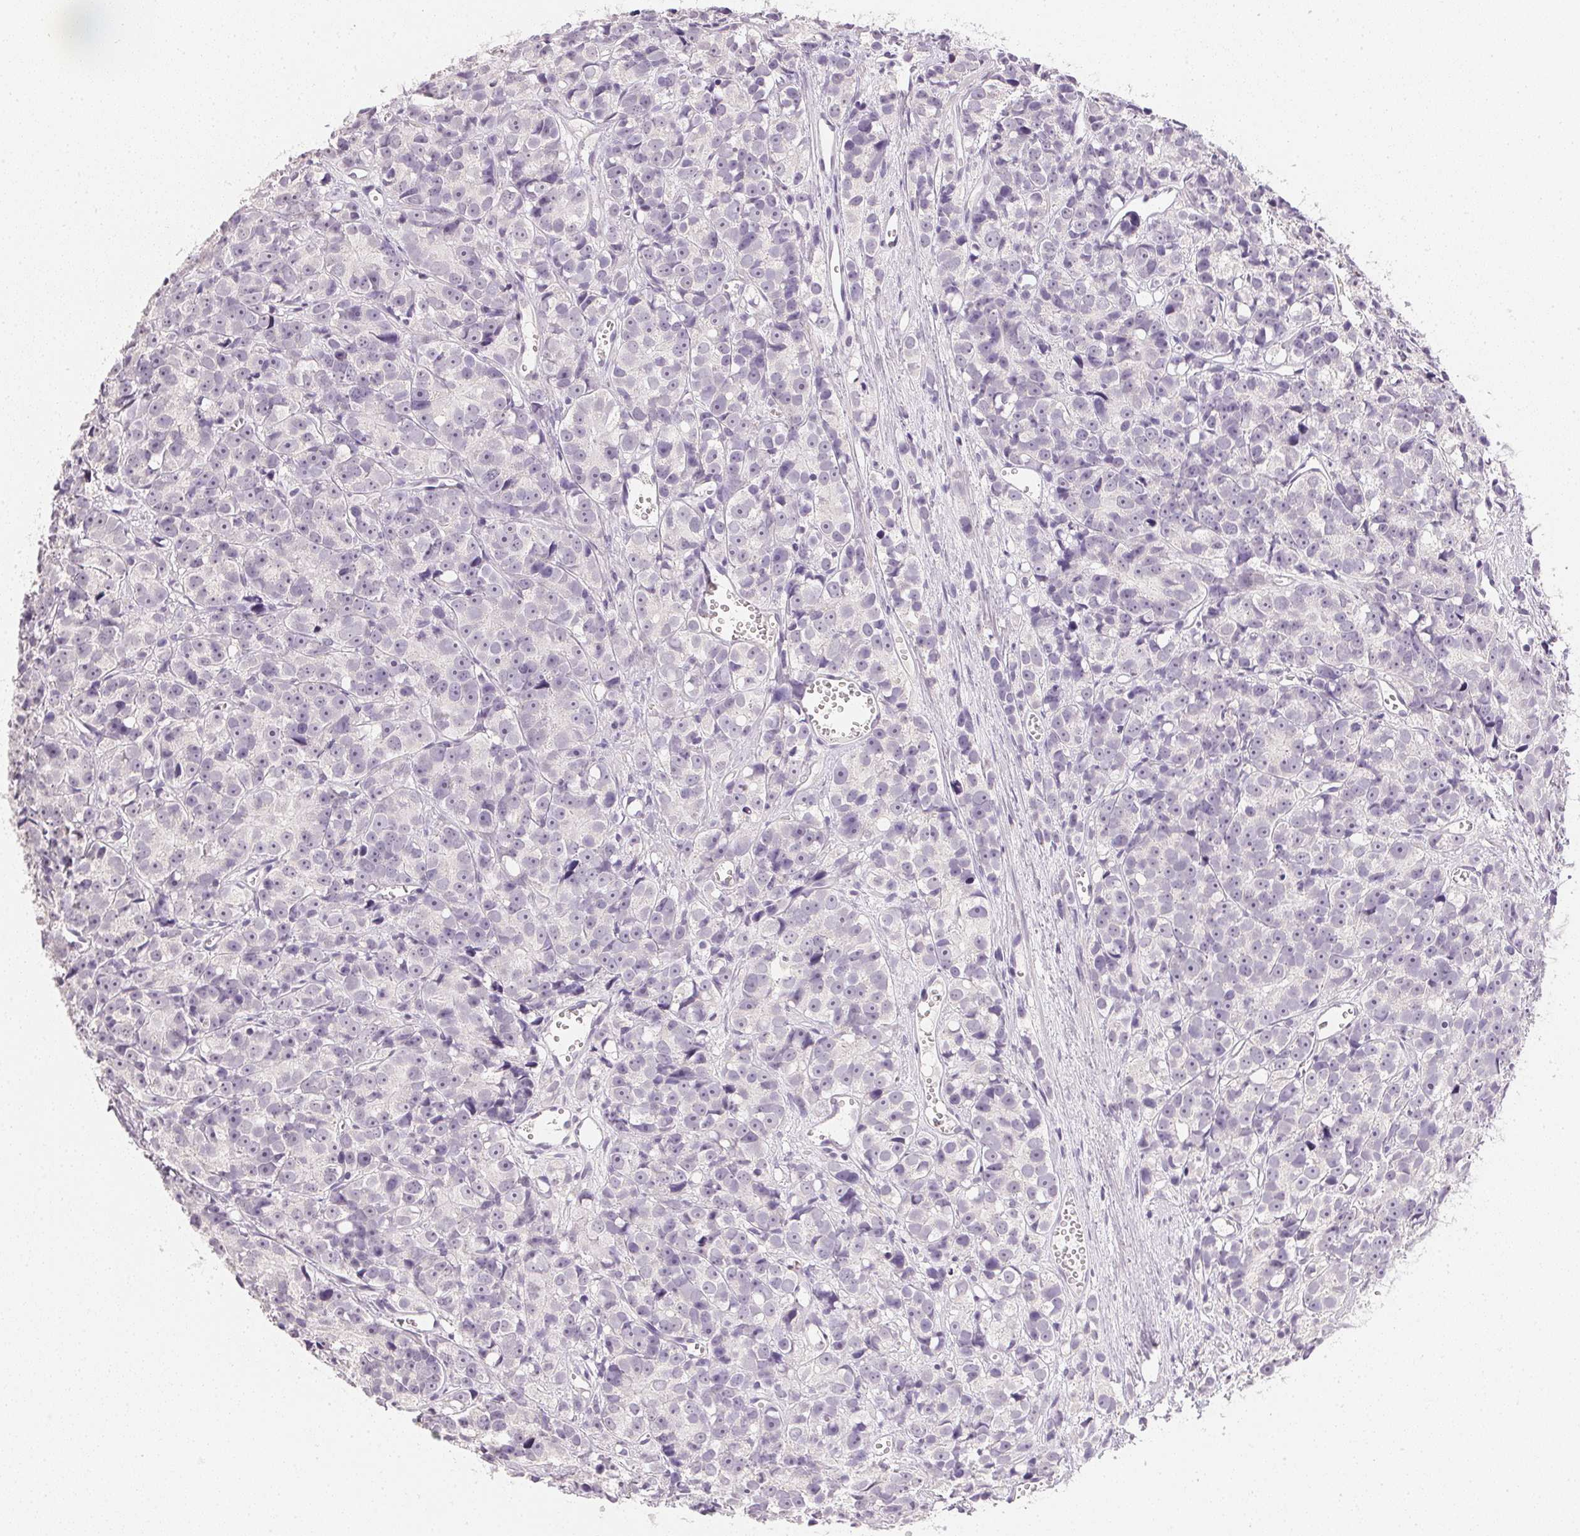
{"staining": {"intensity": "negative", "quantity": "none", "location": "none"}, "tissue": "prostate cancer", "cell_type": "Tumor cells", "image_type": "cancer", "snomed": [{"axis": "morphology", "description": "Adenocarcinoma, High grade"}, {"axis": "topography", "description": "Prostate"}], "caption": "Tumor cells show no significant expression in prostate cancer.", "gene": "PPY", "patient": {"sex": "male", "age": 77}}